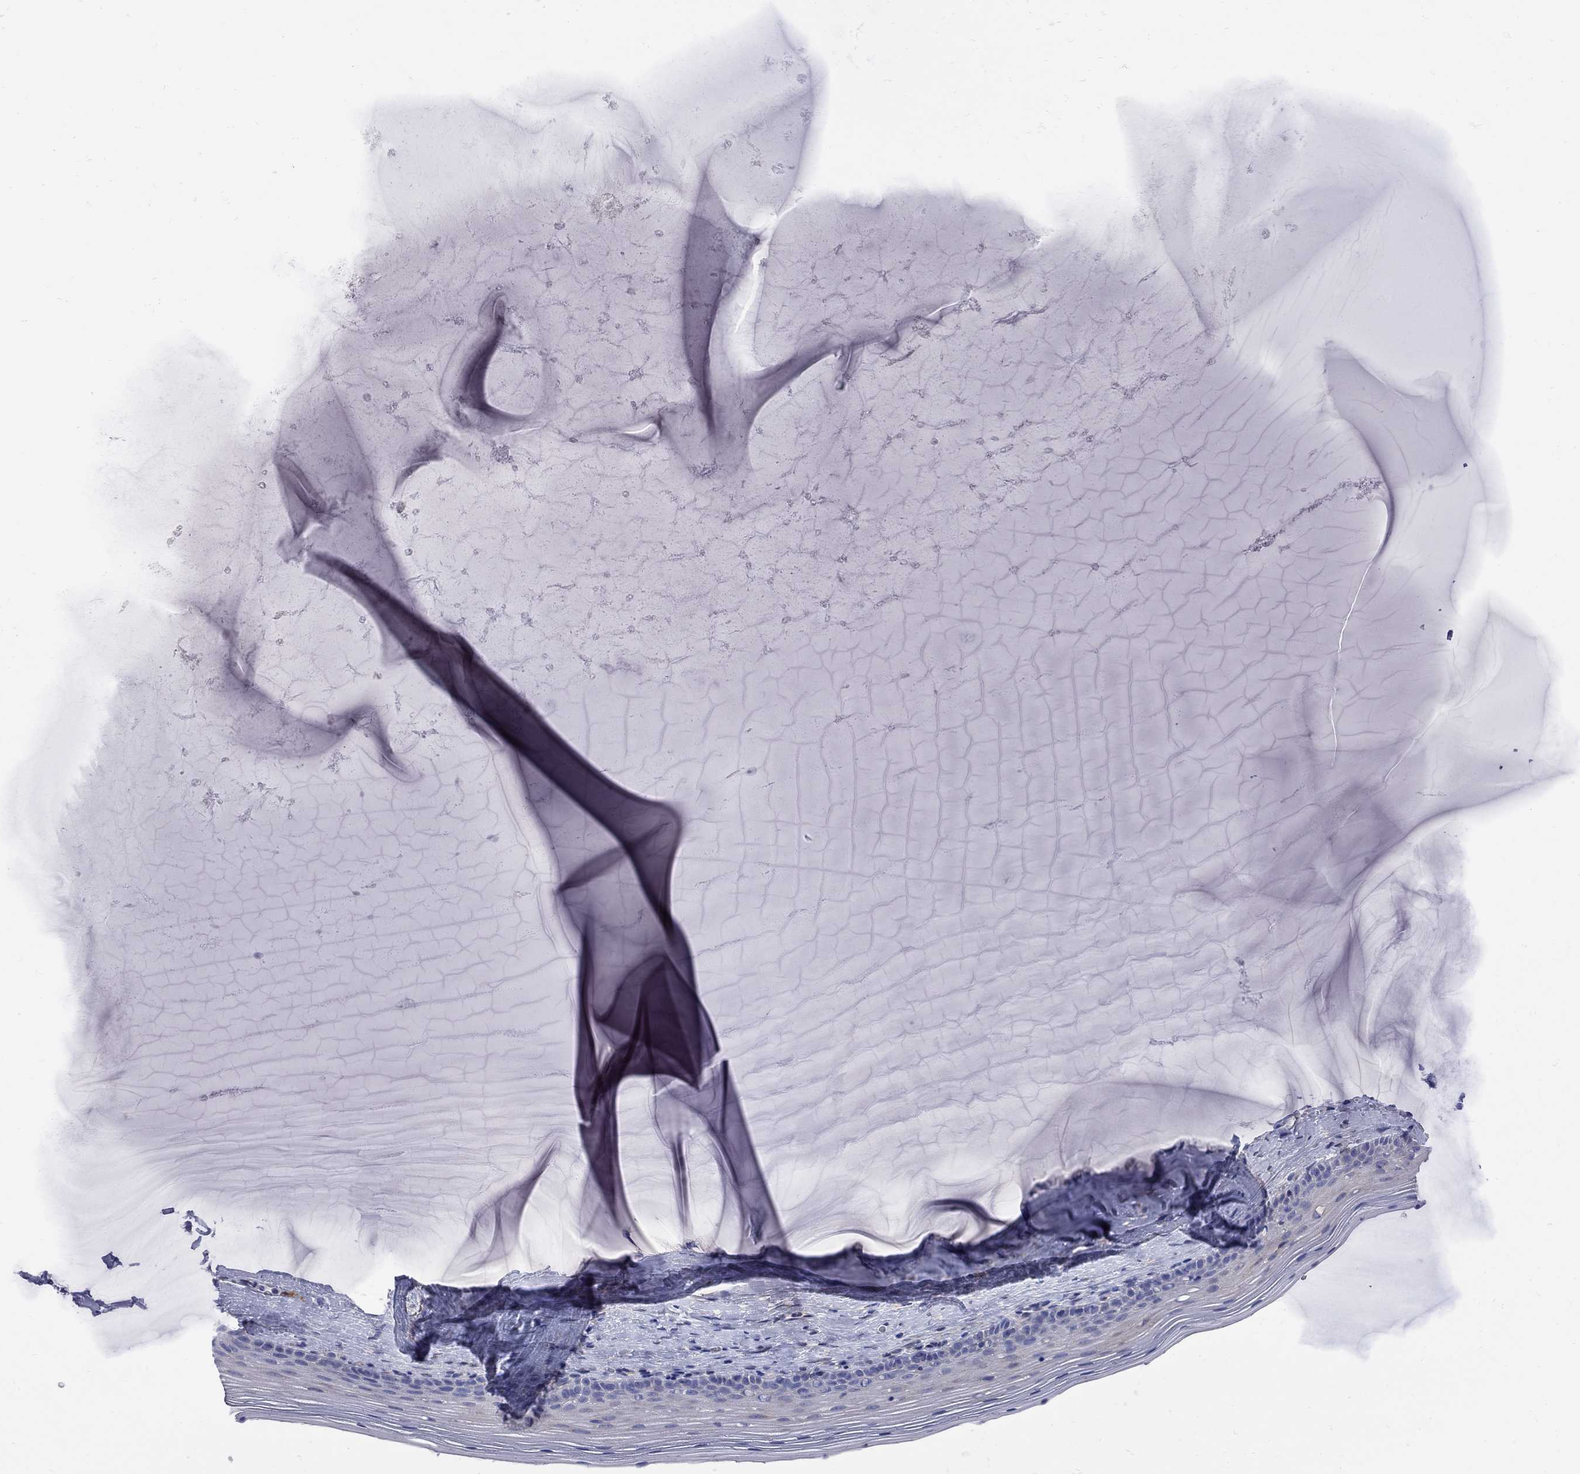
{"staining": {"intensity": "negative", "quantity": "none", "location": "none"}, "tissue": "cervix", "cell_type": "Glandular cells", "image_type": "normal", "snomed": [{"axis": "morphology", "description": "Normal tissue, NOS"}, {"axis": "topography", "description": "Cervix"}], "caption": "The histopathology image displays no significant staining in glandular cells of cervix. (DAB (3,3'-diaminobenzidine) immunohistochemistry (IHC) visualized using brightfield microscopy, high magnification).", "gene": "MTHFR", "patient": {"sex": "female", "age": 40}}